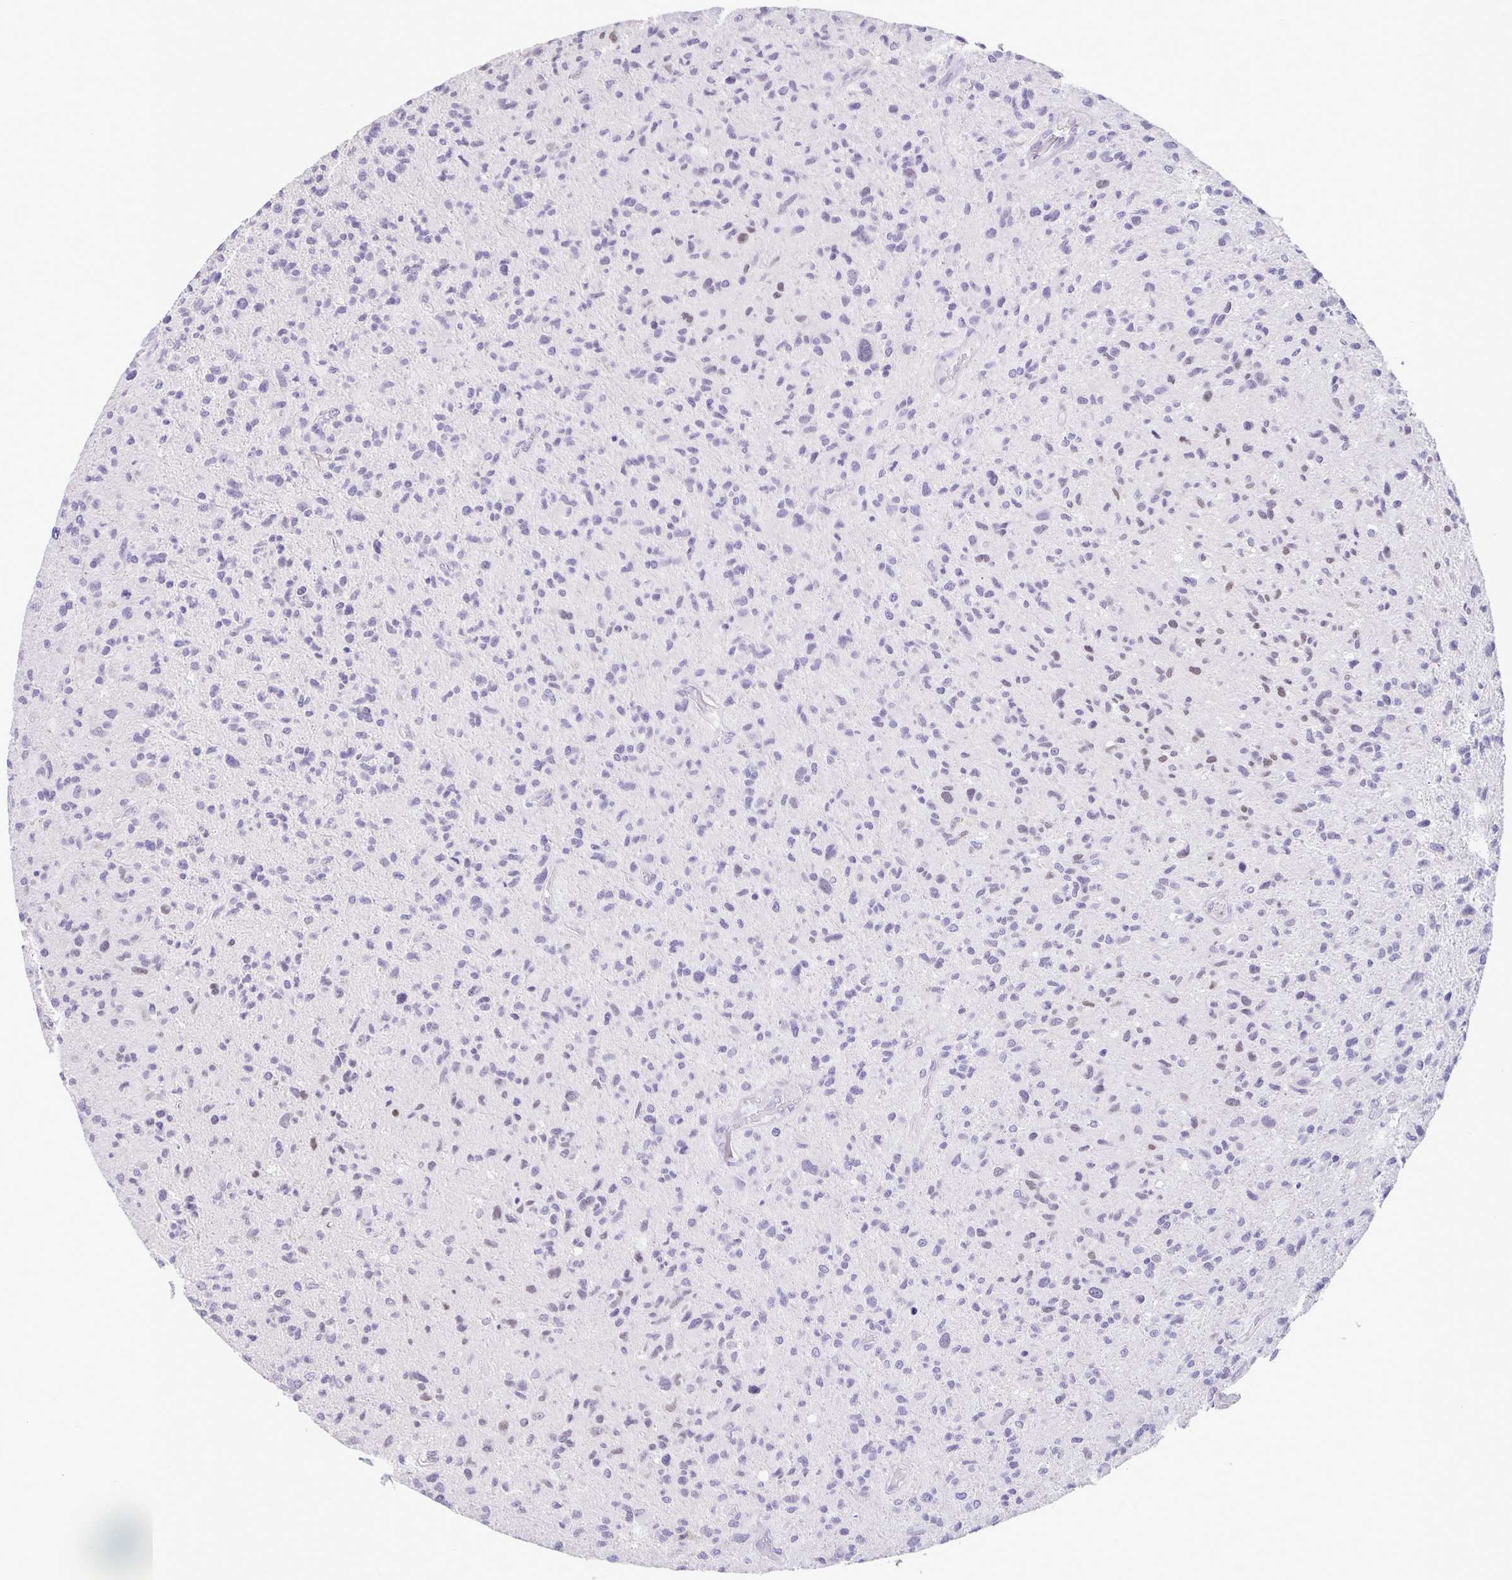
{"staining": {"intensity": "negative", "quantity": "none", "location": "none"}, "tissue": "glioma", "cell_type": "Tumor cells", "image_type": "cancer", "snomed": [{"axis": "morphology", "description": "Glioma, malignant, High grade"}, {"axis": "topography", "description": "Brain"}], "caption": "An immunohistochemistry histopathology image of glioma is shown. There is no staining in tumor cells of glioma.", "gene": "FOSL2", "patient": {"sex": "female", "age": 70}}